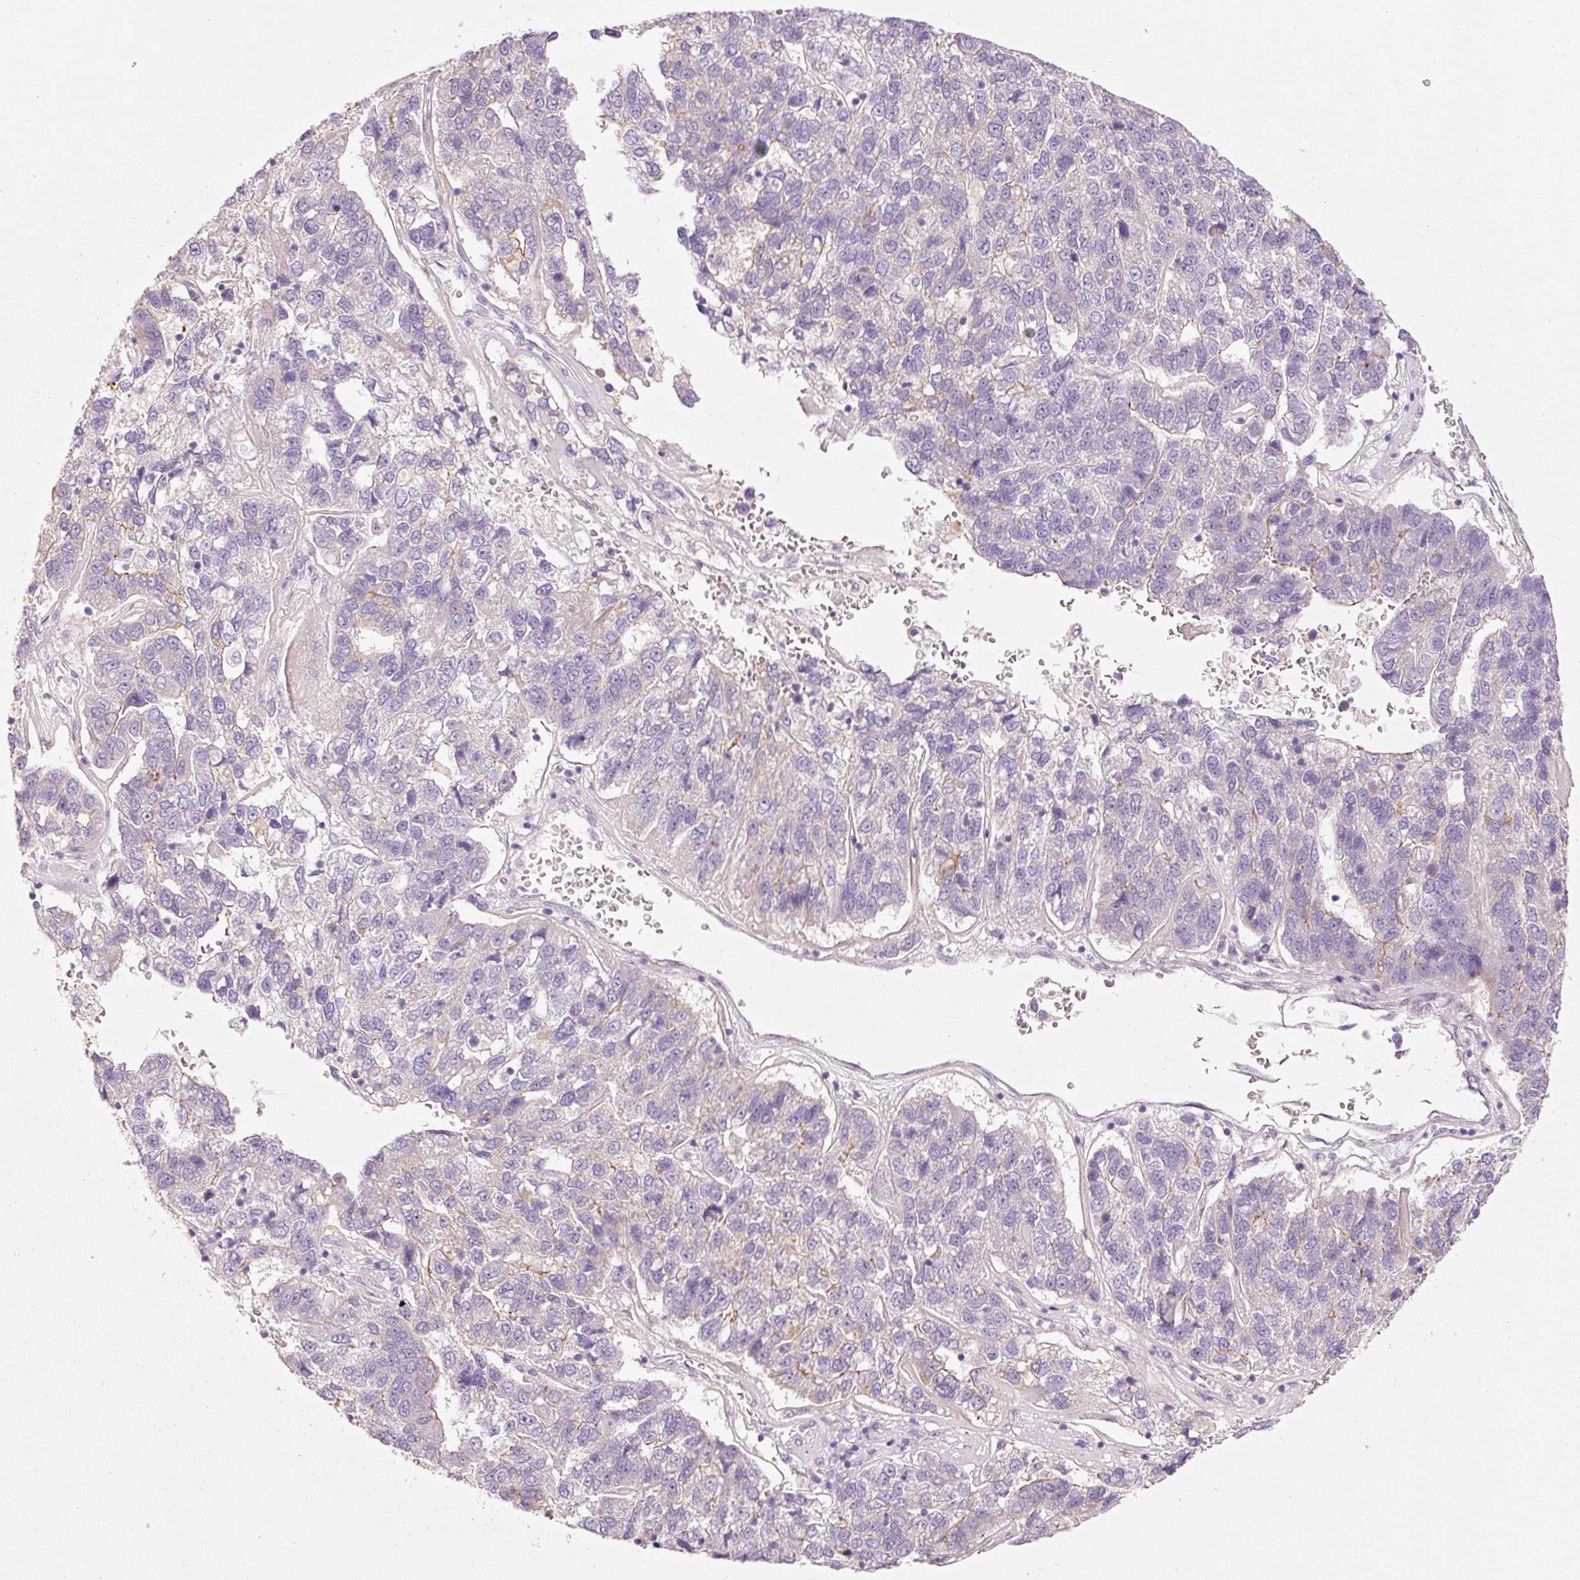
{"staining": {"intensity": "negative", "quantity": "none", "location": "none"}, "tissue": "pancreatic cancer", "cell_type": "Tumor cells", "image_type": "cancer", "snomed": [{"axis": "morphology", "description": "Adenocarcinoma, NOS"}, {"axis": "topography", "description": "Pancreas"}], "caption": "Micrograph shows no protein expression in tumor cells of pancreatic adenocarcinoma tissue.", "gene": "DAPP1", "patient": {"sex": "female", "age": 61}}